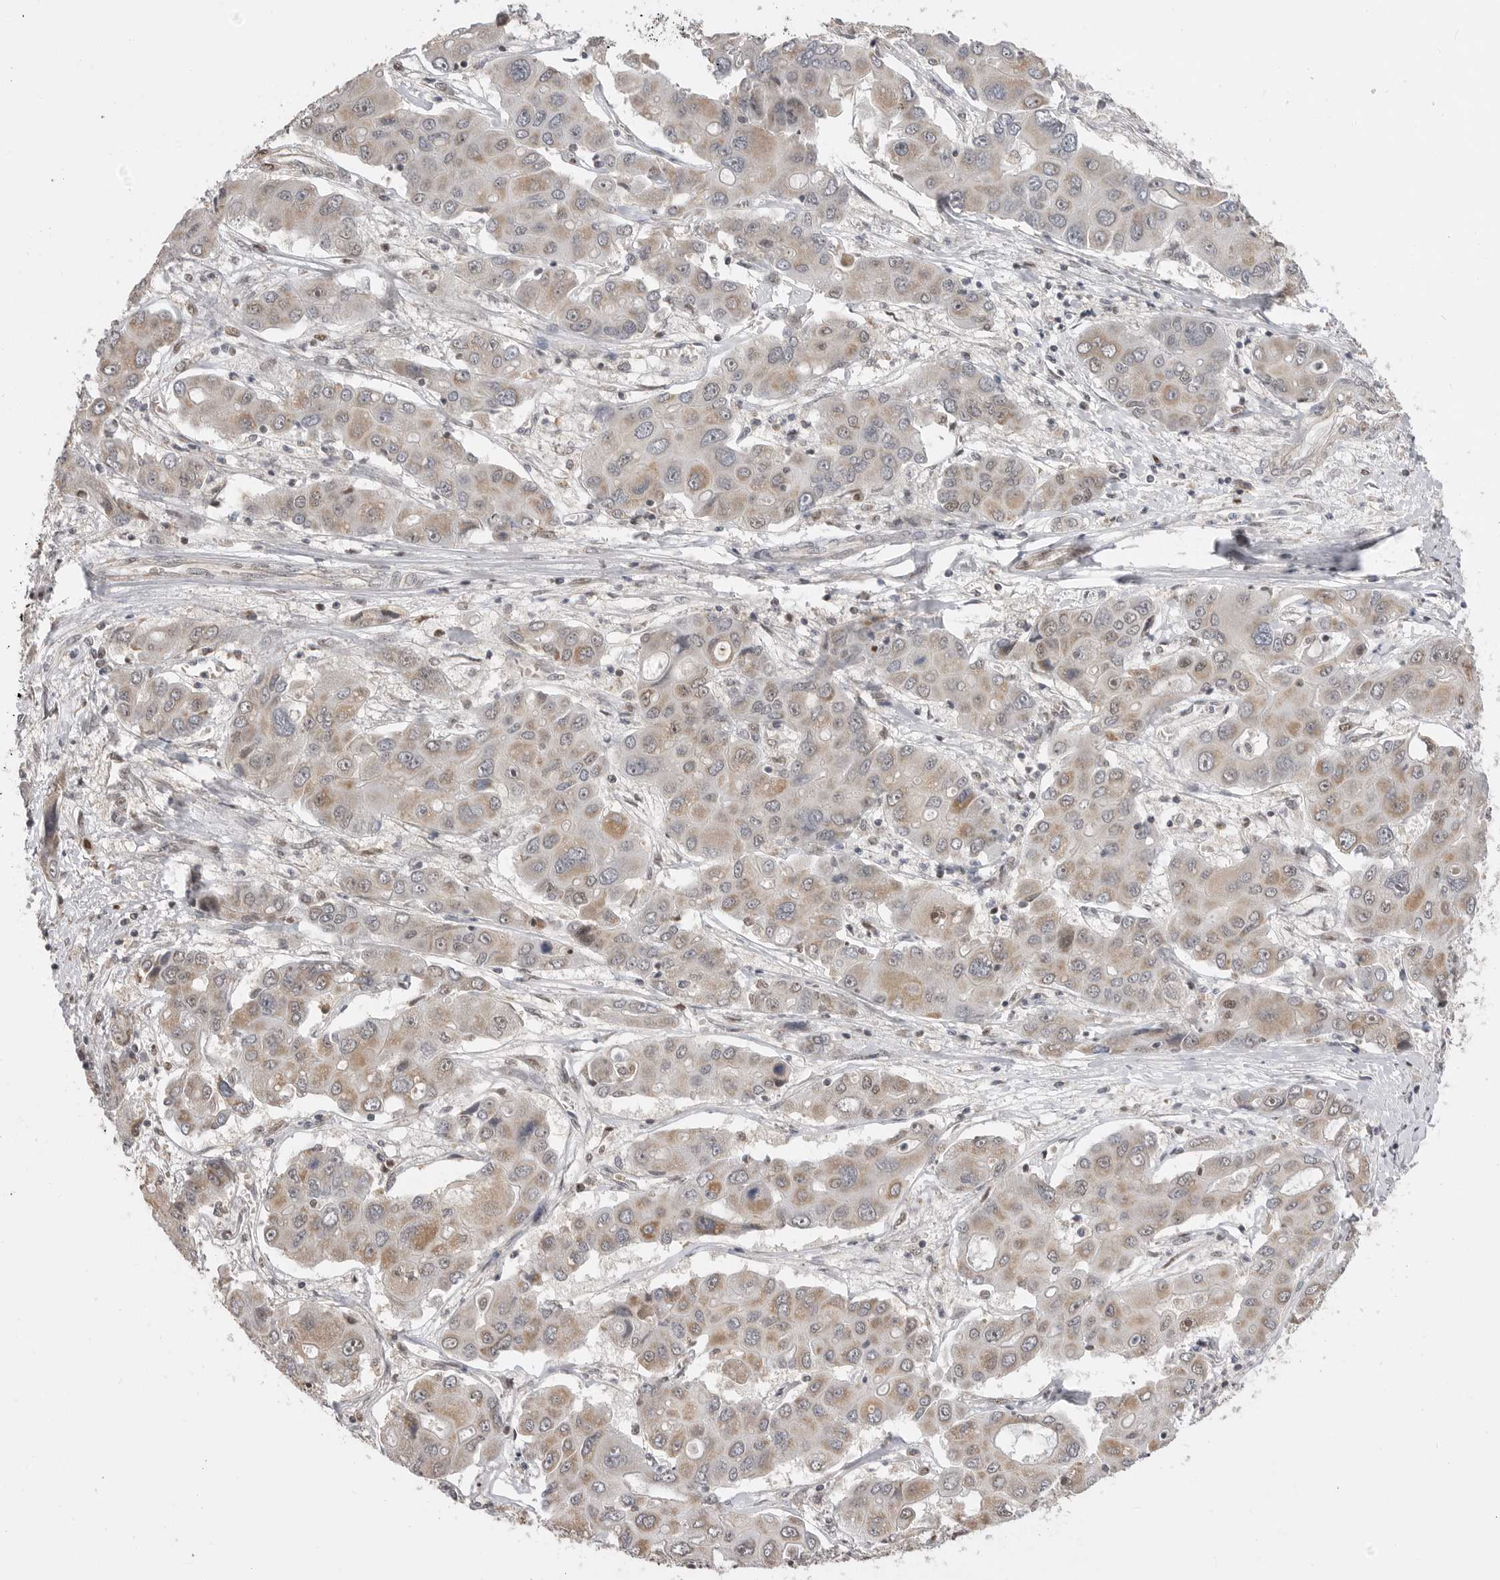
{"staining": {"intensity": "weak", "quantity": "25%-75%", "location": "cytoplasmic/membranous"}, "tissue": "liver cancer", "cell_type": "Tumor cells", "image_type": "cancer", "snomed": [{"axis": "morphology", "description": "Cholangiocarcinoma"}, {"axis": "topography", "description": "Liver"}], "caption": "A brown stain labels weak cytoplasmic/membranous expression of a protein in human liver cancer tumor cells.", "gene": "SMARCC1", "patient": {"sex": "male", "age": 67}}